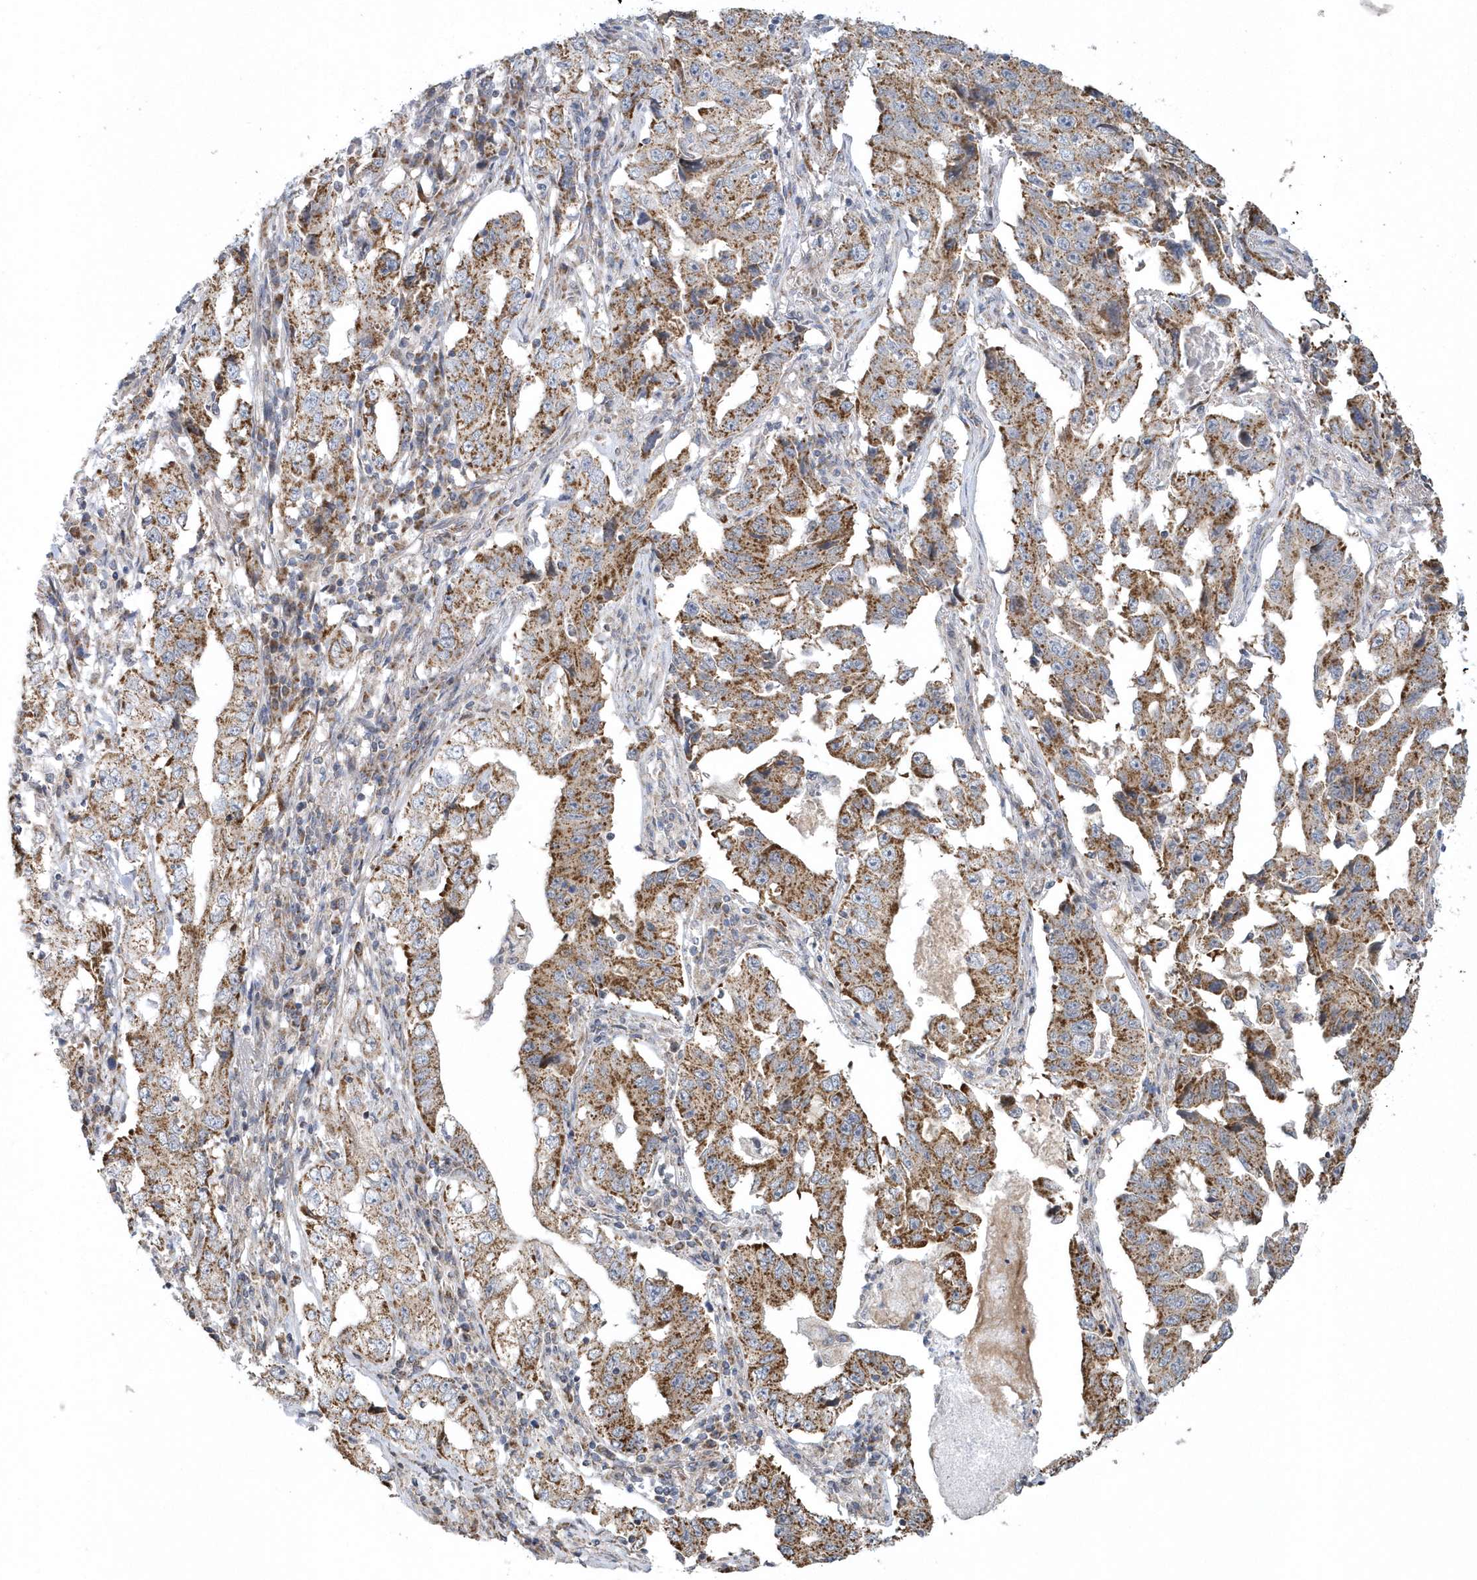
{"staining": {"intensity": "strong", "quantity": ">75%", "location": "cytoplasmic/membranous"}, "tissue": "lung cancer", "cell_type": "Tumor cells", "image_type": "cancer", "snomed": [{"axis": "morphology", "description": "Adenocarcinoma, NOS"}, {"axis": "topography", "description": "Lung"}], "caption": "An immunohistochemistry histopathology image of tumor tissue is shown. Protein staining in brown highlights strong cytoplasmic/membranous positivity in lung adenocarcinoma within tumor cells.", "gene": "SLX9", "patient": {"sex": "female", "age": 51}}